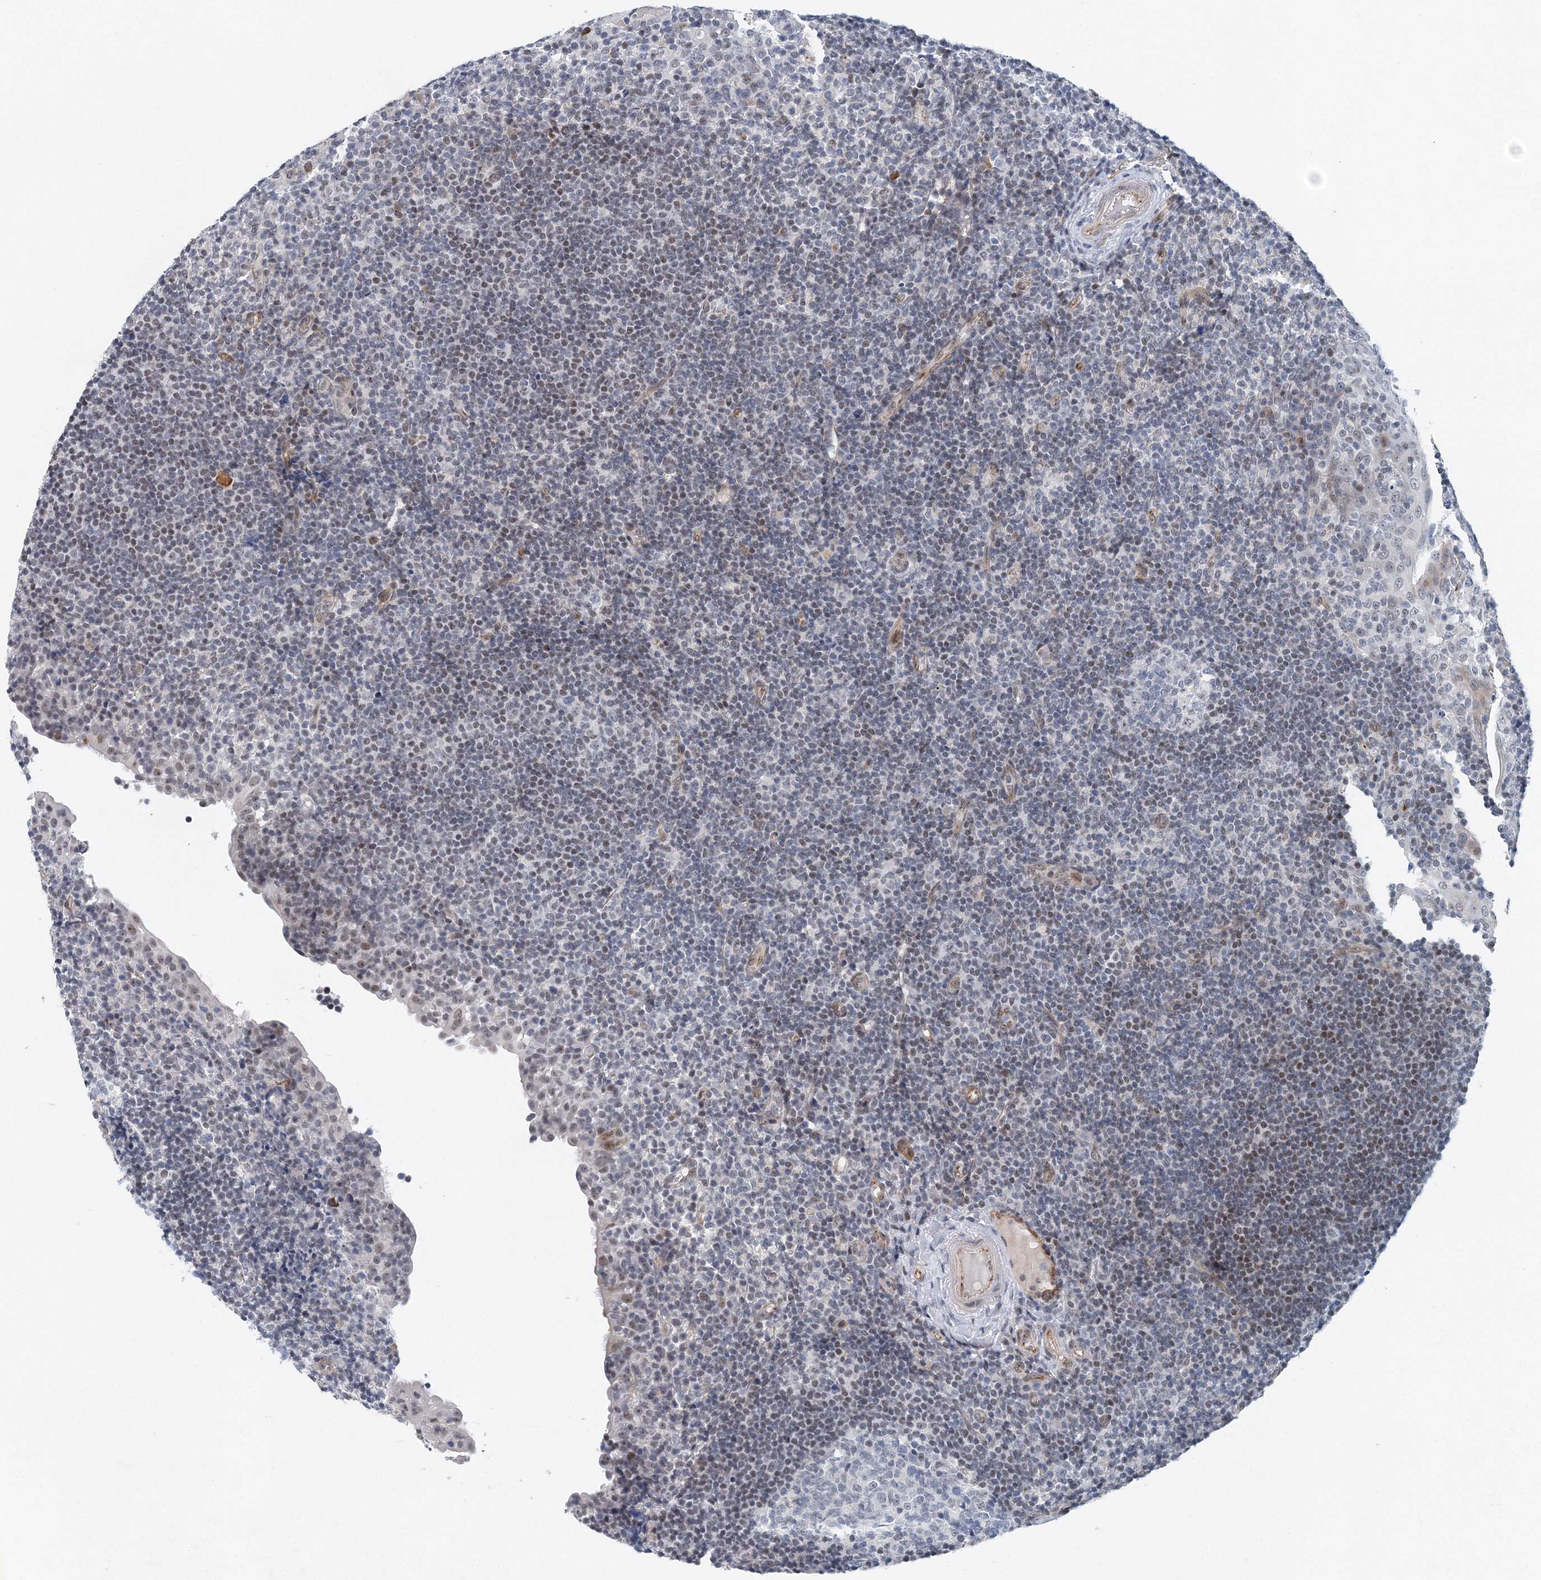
{"staining": {"intensity": "negative", "quantity": "none", "location": "none"}, "tissue": "tonsil", "cell_type": "Germinal center cells", "image_type": "normal", "snomed": [{"axis": "morphology", "description": "Normal tissue, NOS"}, {"axis": "topography", "description": "Tonsil"}], "caption": "Immunohistochemistry photomicrograph of unremarkable tonsil stained for a protein (brown), which exhibits no positivity in germinal center cells.", "gene": "UIMC1", "patient": {"sex": "female", "age": 40}}